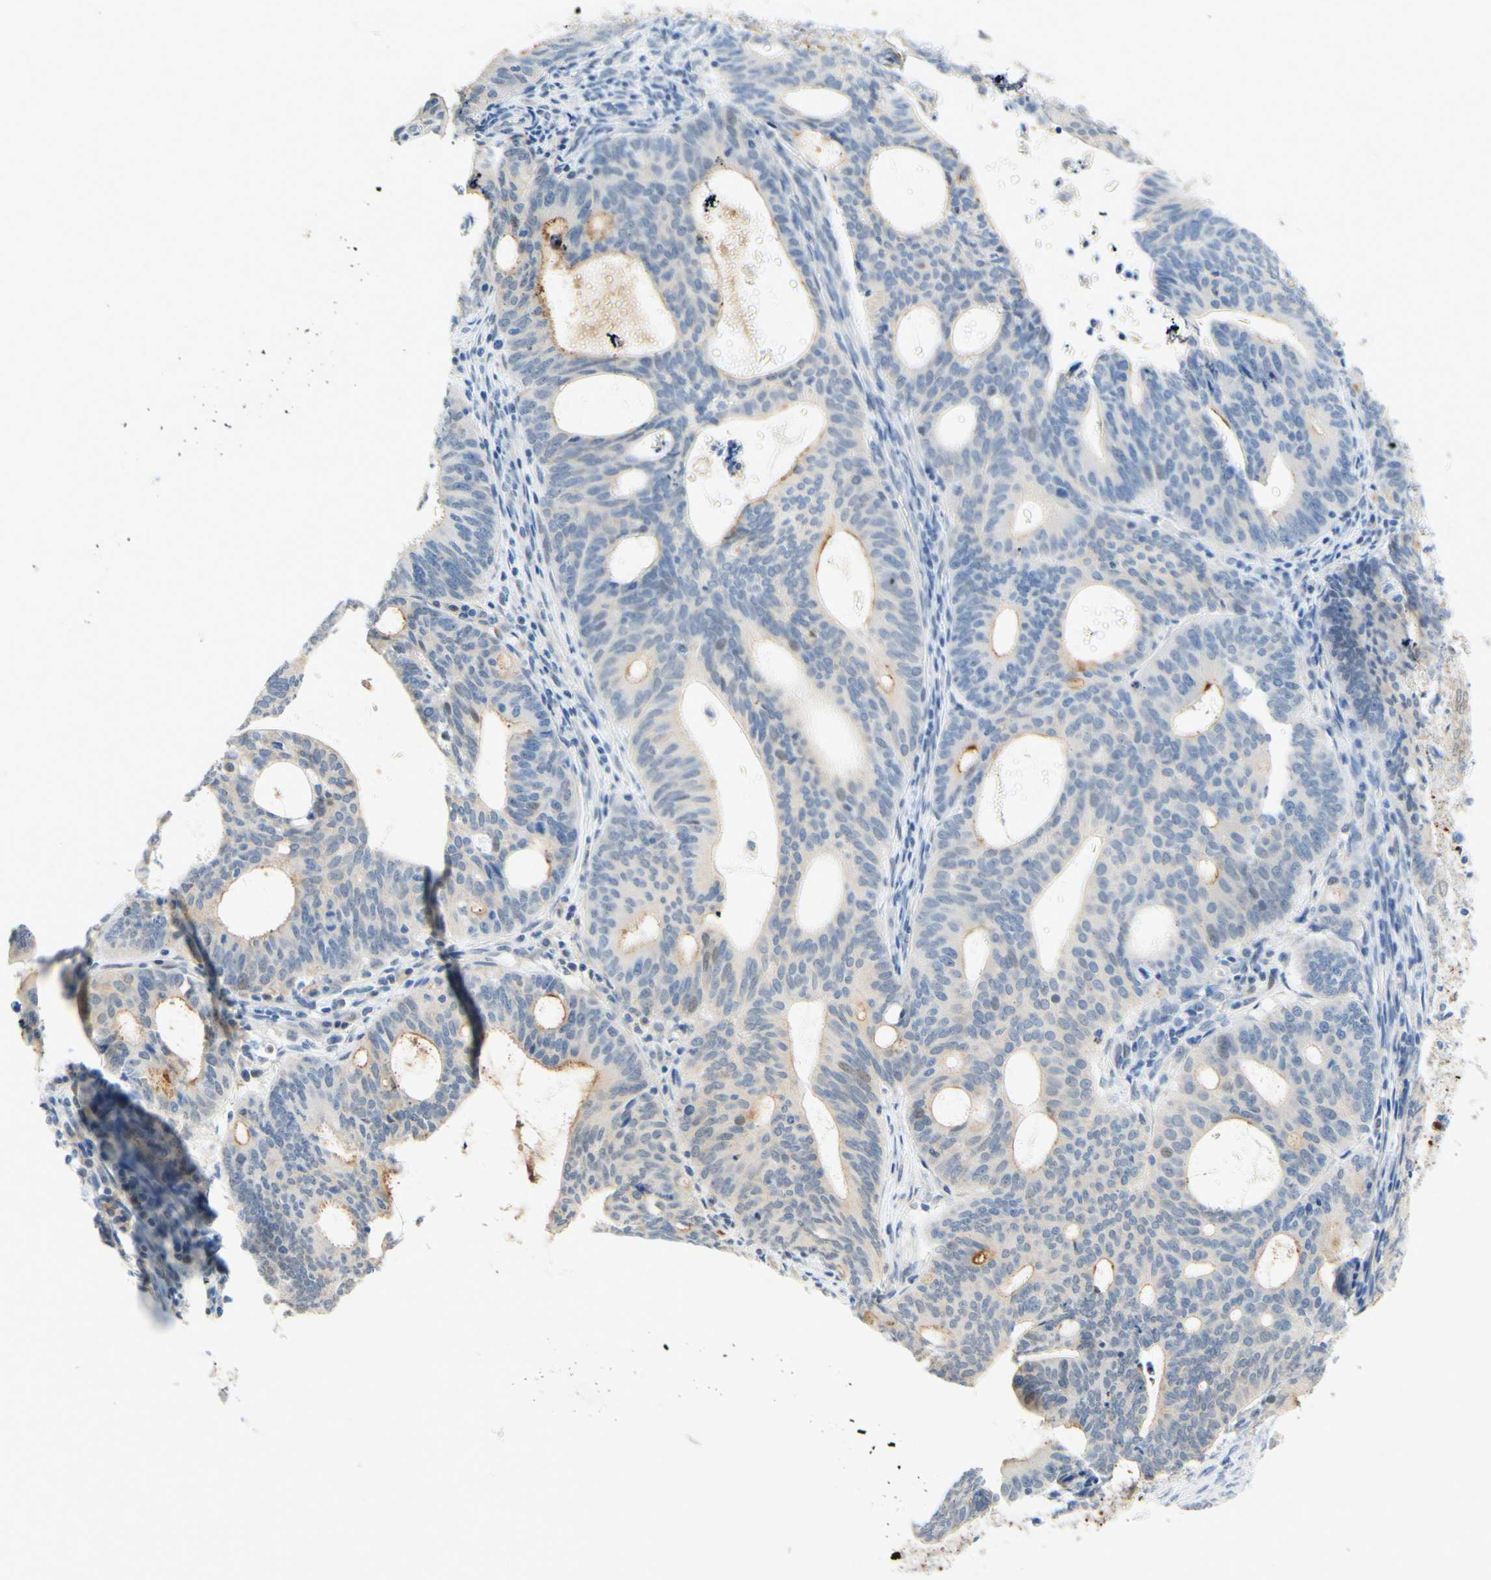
{"staining": {"intensity": "weak", "quantity": "<25%", "location": "cytoplasmic/membranous"}, "tissue": "endometrial cancer", "cell_type": "Tumor cells", "image_type": "cancer", "snomed": [{"axis": "morphology", "description": "Adenocarcinoma, NOS"}, {"axis": "topography", "description": "Uterus"}], "caption": "An immunohistochemistry (IHC) image of adenocarcinoma (endometrial) is shown. There is no staining in tumor cells of adenocarcinoma (endometrial). The staining was performed using DAB (3,3'-diaminobenzidine) to visualize the protein expression in brown, while the nuclei were stained in blue with hematoxylin (Magnification: 20x).", "gene": "TREM2", "patient": {"sex": "female", "age": 83}}